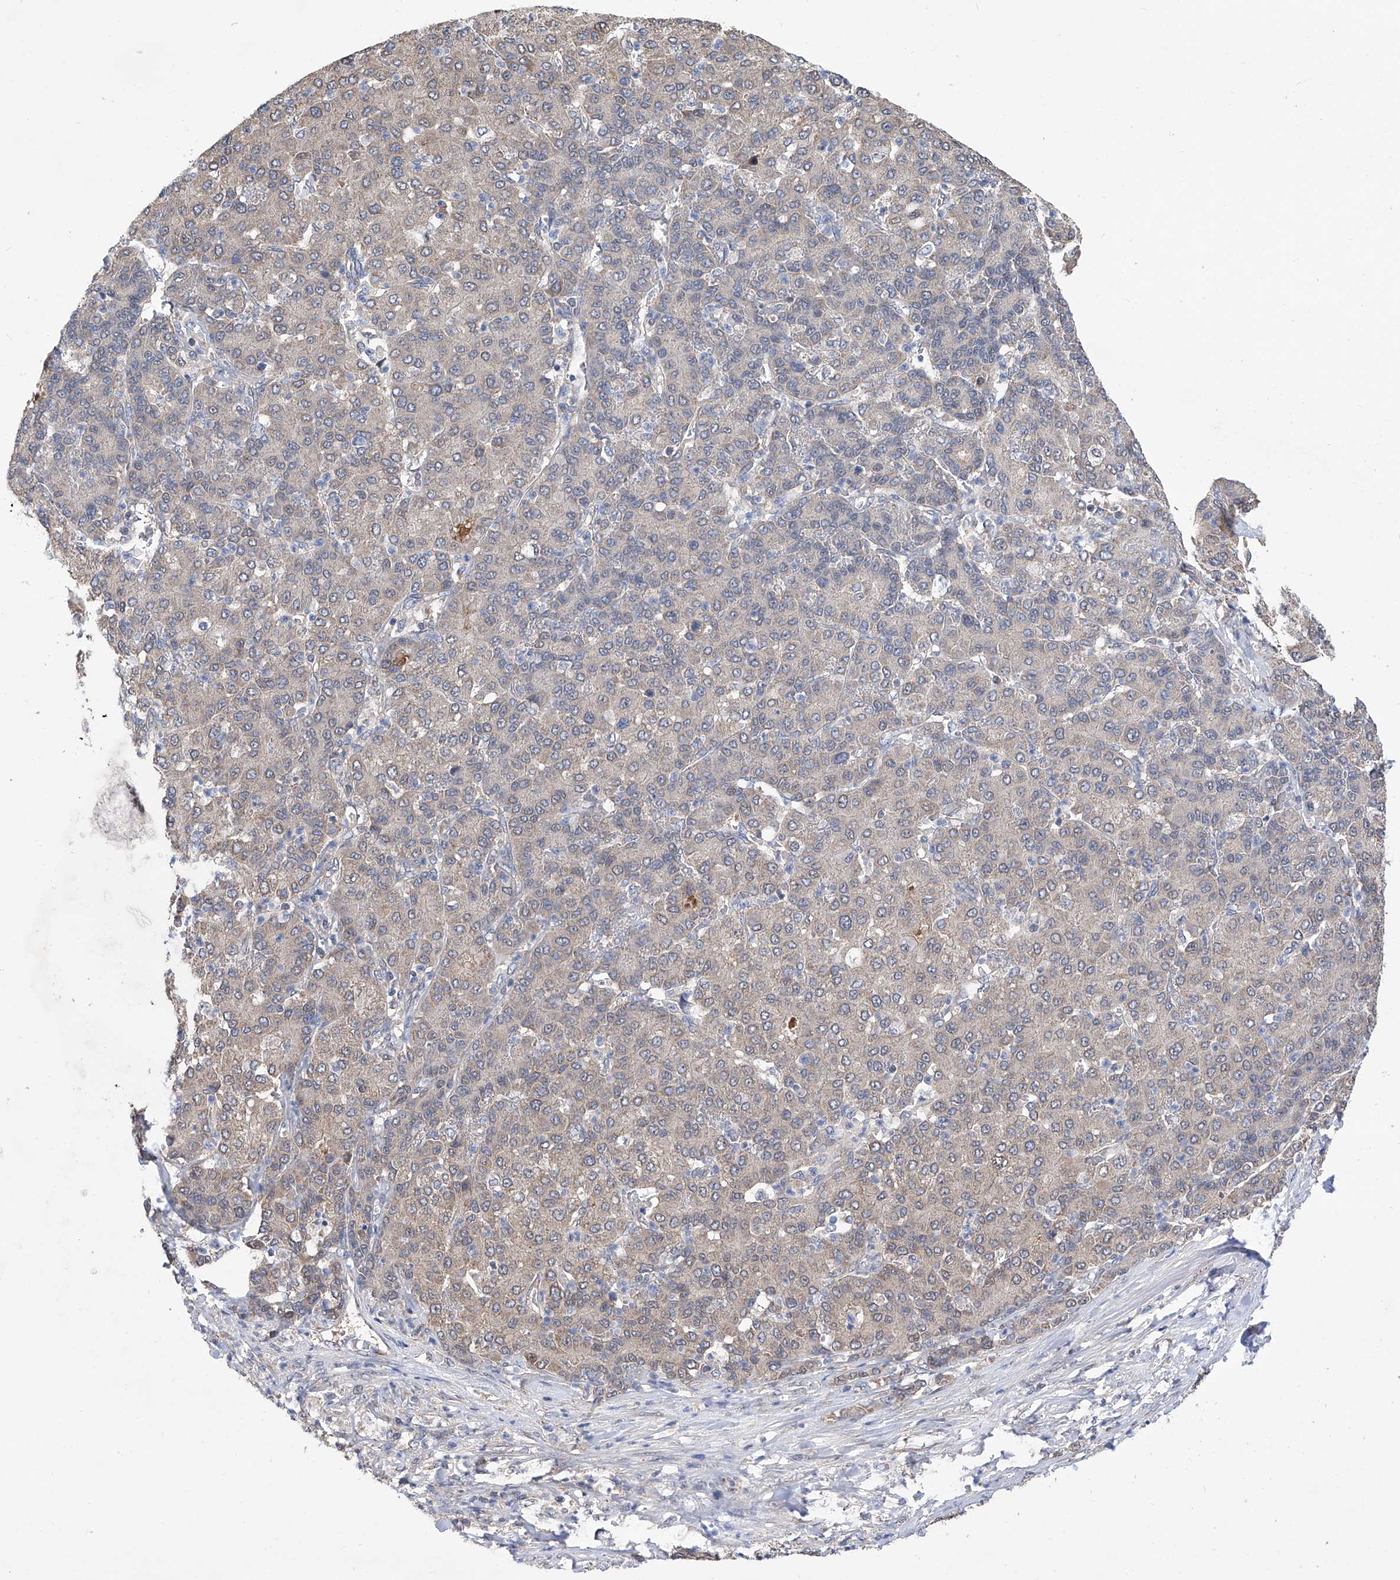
{"staining": {"intensity": "negative", "quantity": "none", "location": "none"}, "tissue": "liver cancer", "cell_type": "Tumor cells", "image_type": "cancer", "snomed": [{"axis": "morphology", "description": "Carcinoma, Hepatocellular, NOS"}, {"axis": "topography", "description": "Liver"}], "caption": "A high-resolution micrograph shows IHC staining of liver cancer, which reveals no significant expression in tumor cells.", "gene": "USP45", "patient": {"sex": "male", "age": 65}}